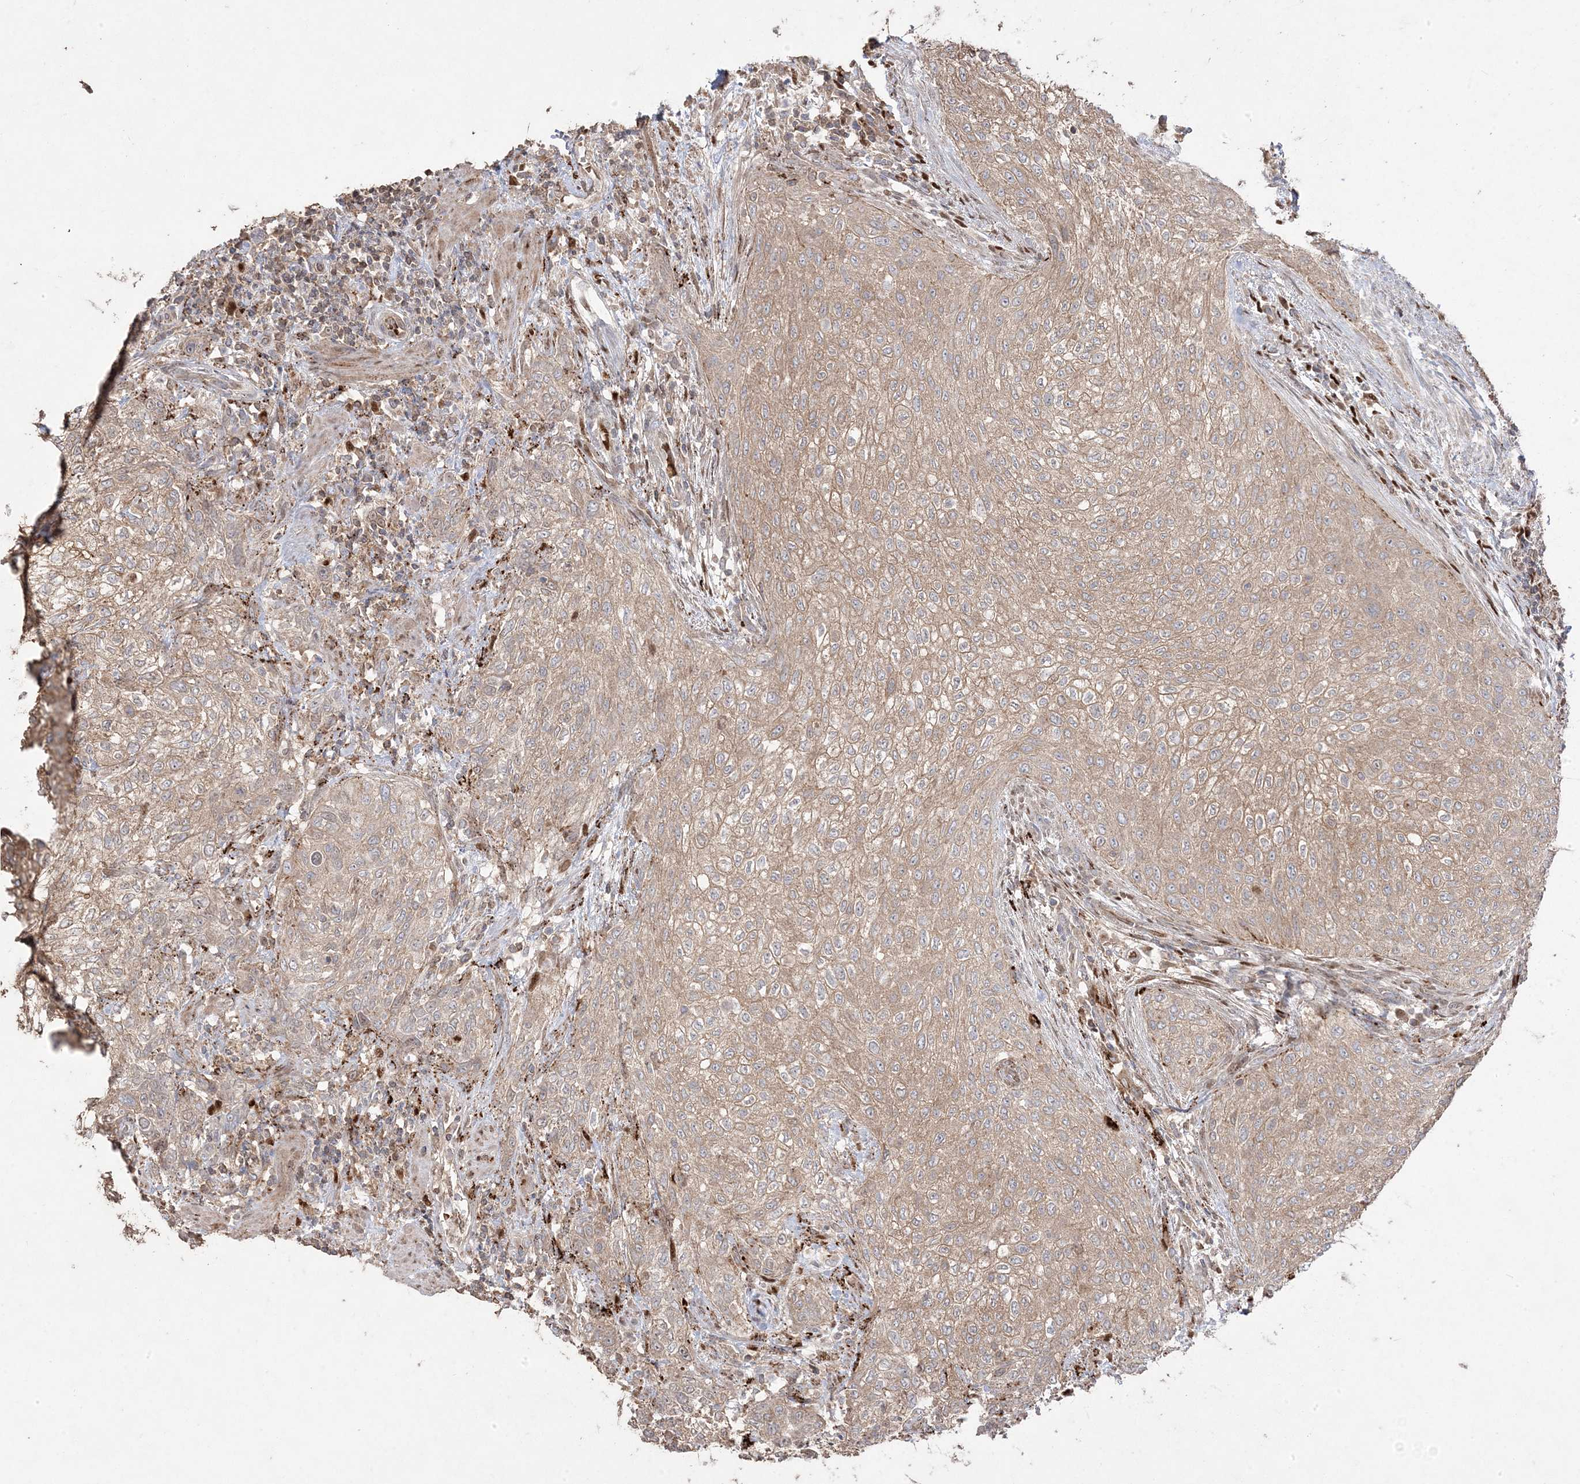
{"staining": {"intensity": "moderate", "quantity": ">75%", "location": "cytoplasmic/membranous"}, "tissue": "urothelial cancer", "cell_type": "Tumor cells", "image_type": "cancer", "snomed": [{"axis": "morphology", "description": "Urothelial carcinoma, High grade"}, {"axis": "topography", "description": "Urinary bladder"}], "caption": "This is a photomicrograph of immunohistochemistry (IHC) staining of urothelial cancer, which shows moderate staining in the cytoplasmic/membranous of tumor cells.", "gene": "PPOX", "patient": {"sex": "male", "age": 35}}